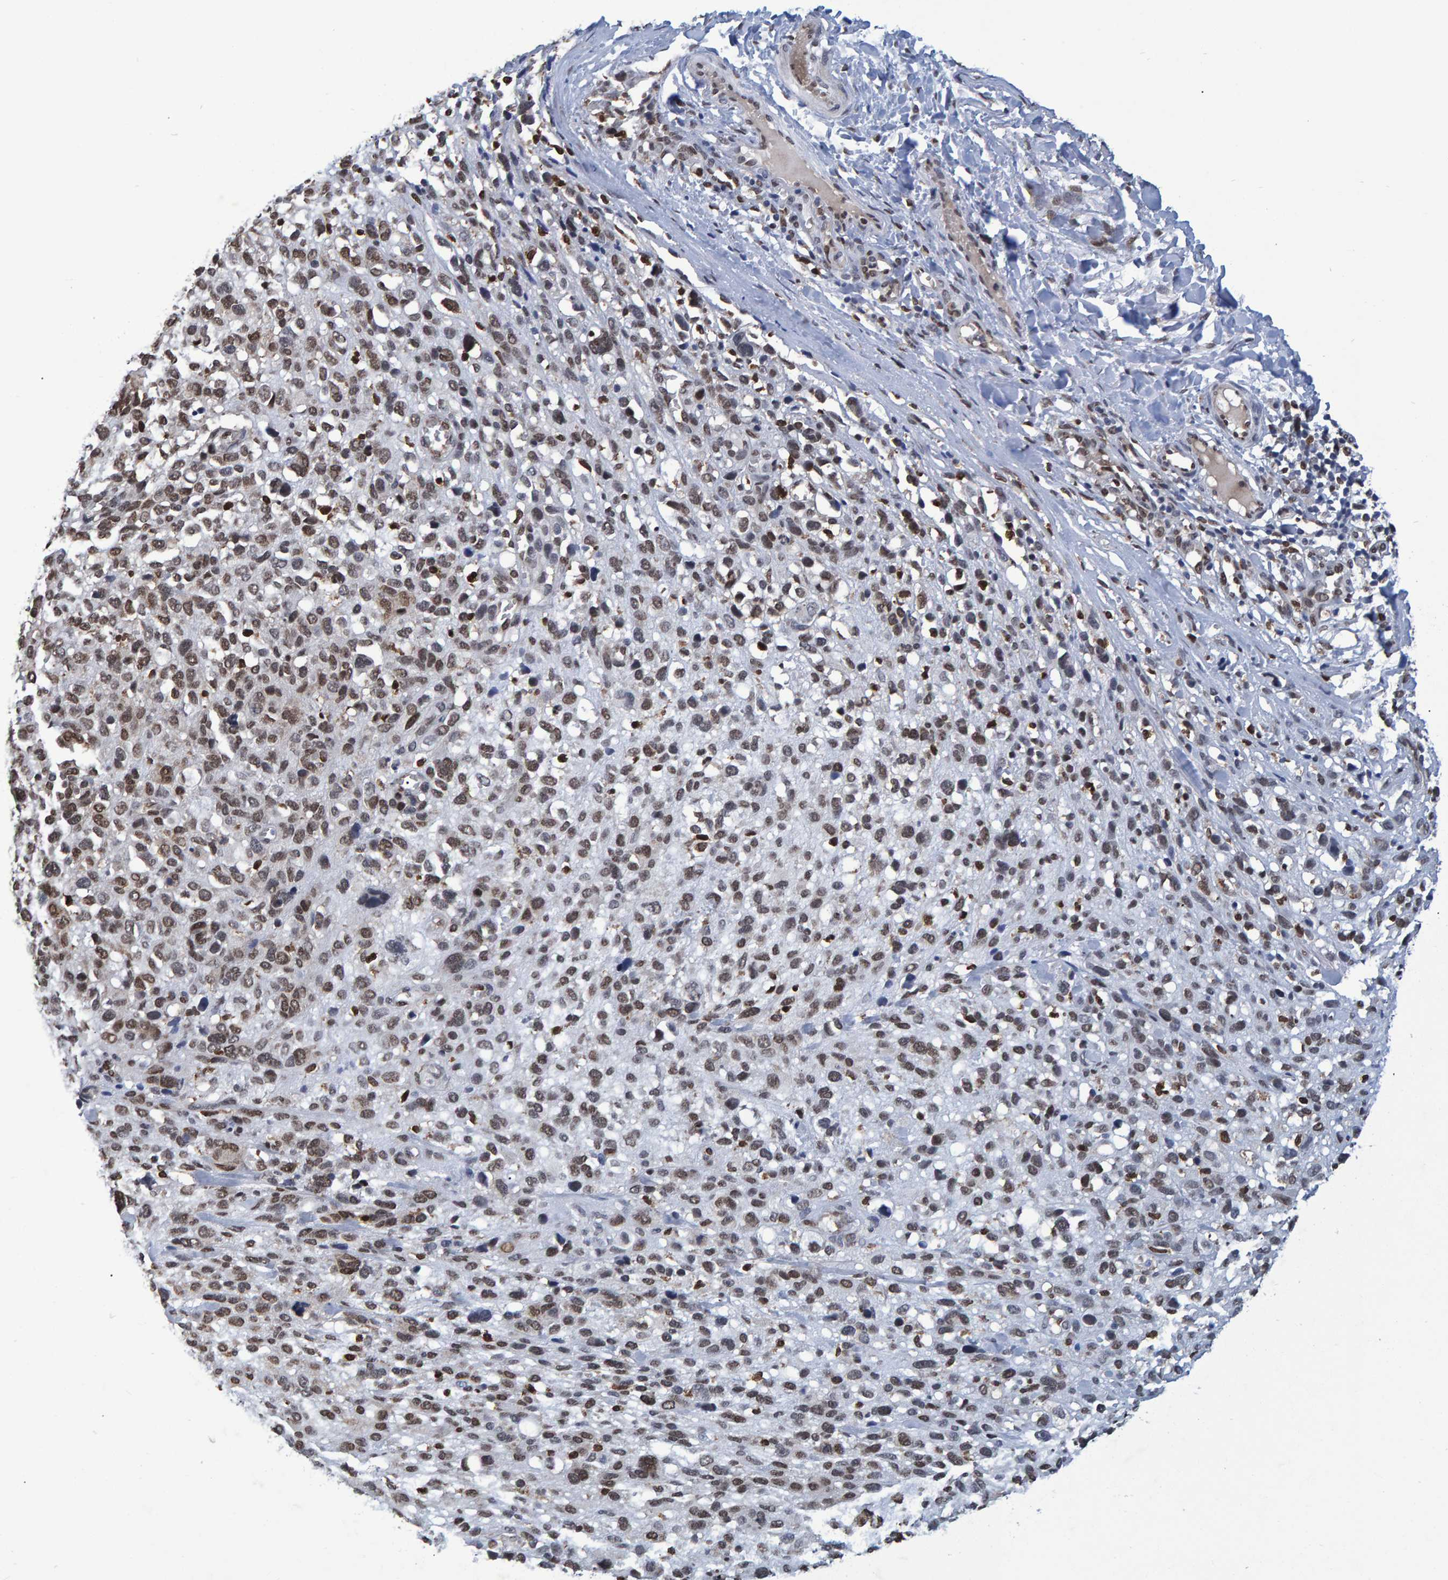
{"staining": {"intensity": "moderate", "quantity": ">75%", "location": "nuclear"}, "tissue": "melanoma", "cell_type": "Tumor cells", "image_type": "cancer", "snomed": [{"axis": "morphology", "description": "Malignant melanoma, NOS"}, {"axis": "topography", "description": "Skin"}], "caption": "Protein staining exhibits moderate nuclear expression in about >75% of tumor cells in malignant melanoma.", "gene": "QKI", "patient": {"sex": "female", "age": 55}}